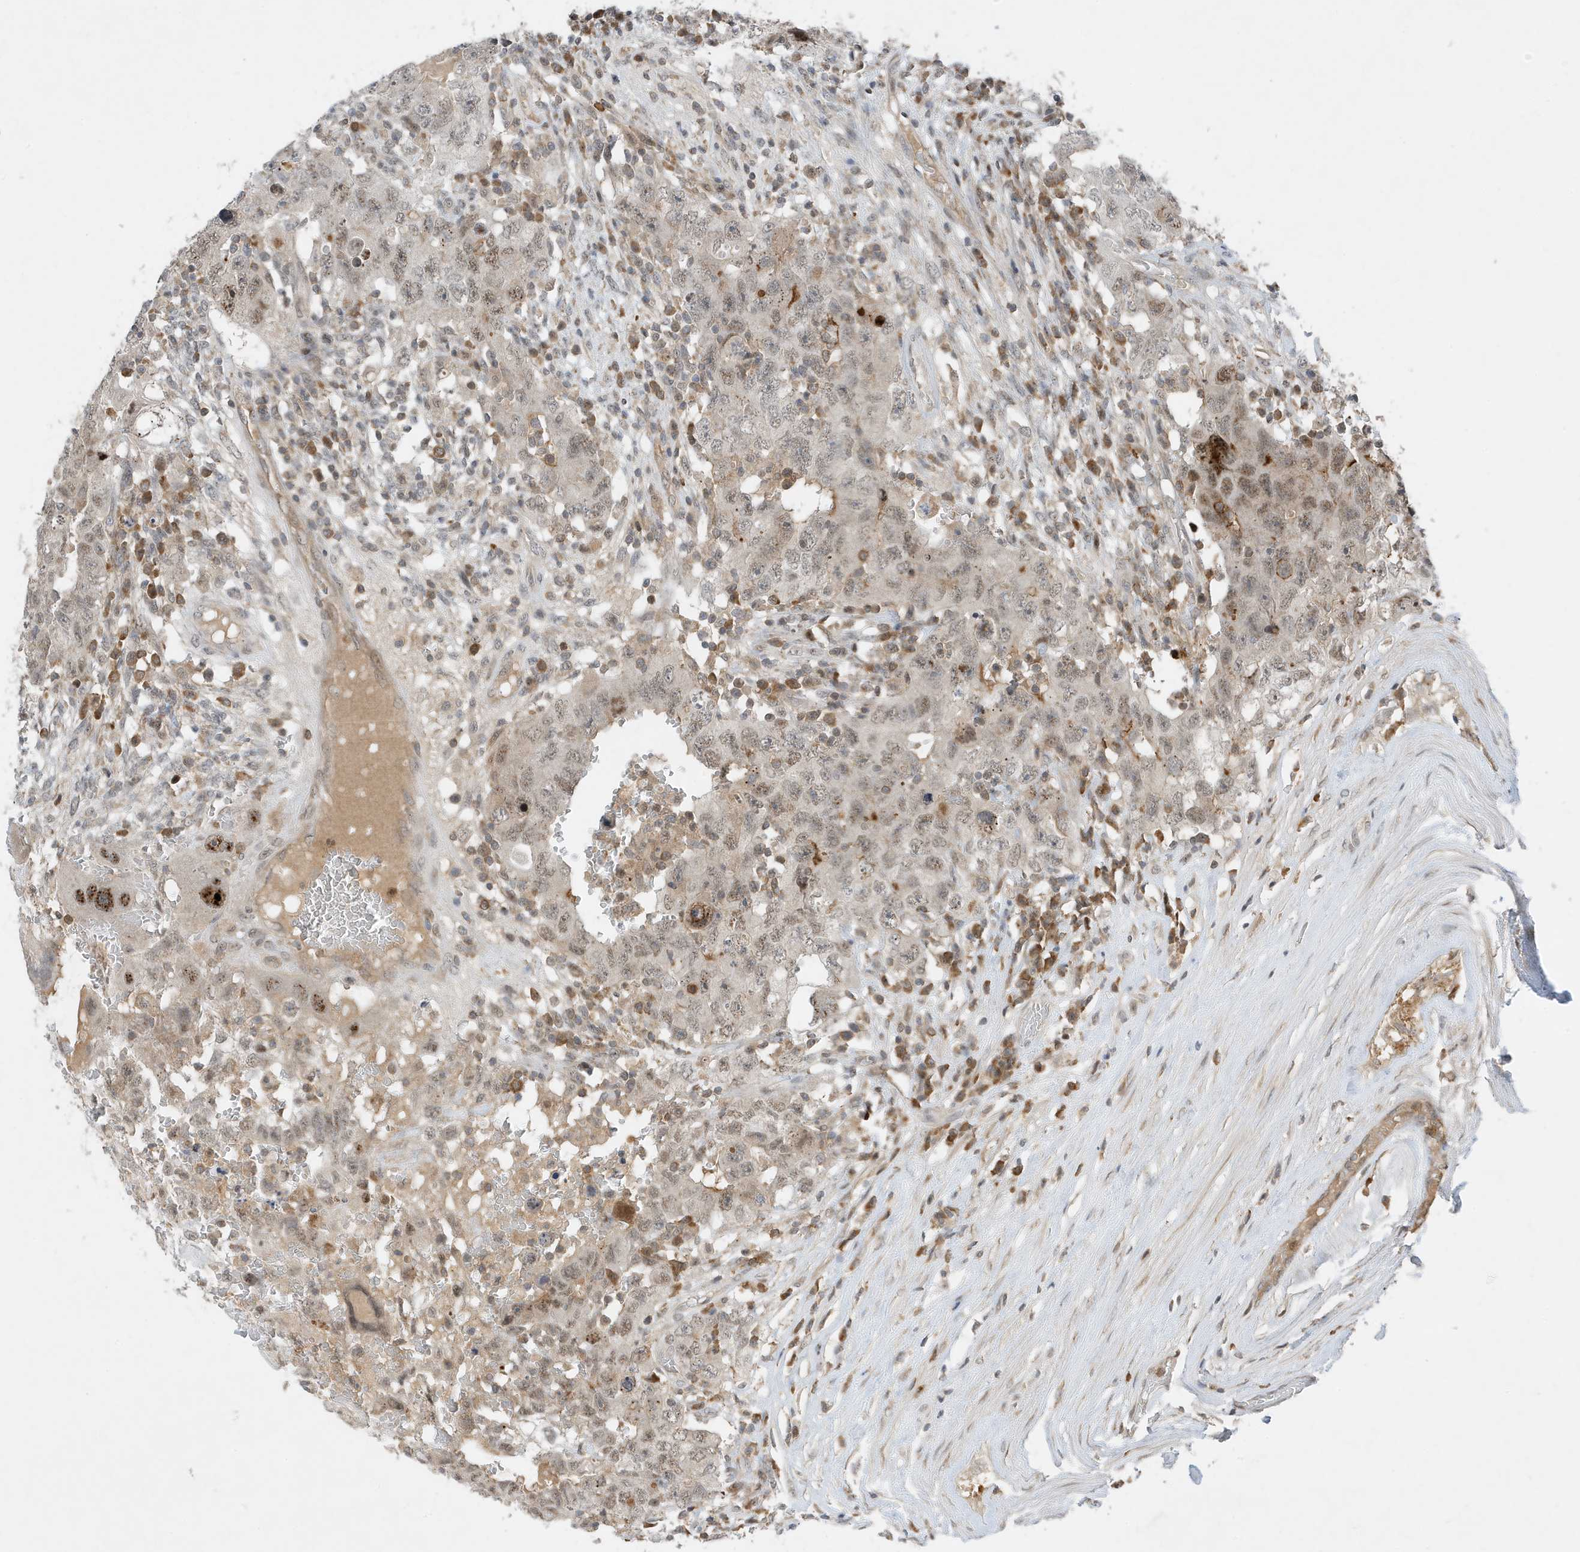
{"staining": {"intensity": "moderate", "quantity": "<25%", "location": "cytoplasmic/membranous,nuclear"}, "tissue": "testis cancer", "cell_type": "Tumor cells", "image_type": "cancer", "snomed": [{"axis": "morphology", "description": "Carcinoma, Embryonal, NOS"}, {"axis": "topography", "description": "Testis"}], "caption": "Human testis embryonal carcinoma stained with a brown dye demonstrates moderate cytoplasmic/membranous and nuclear positive positivity in approximately <25% of tumor cells.", "gene": "MAST3", "patient": {"sex": "male", "age": 26}}